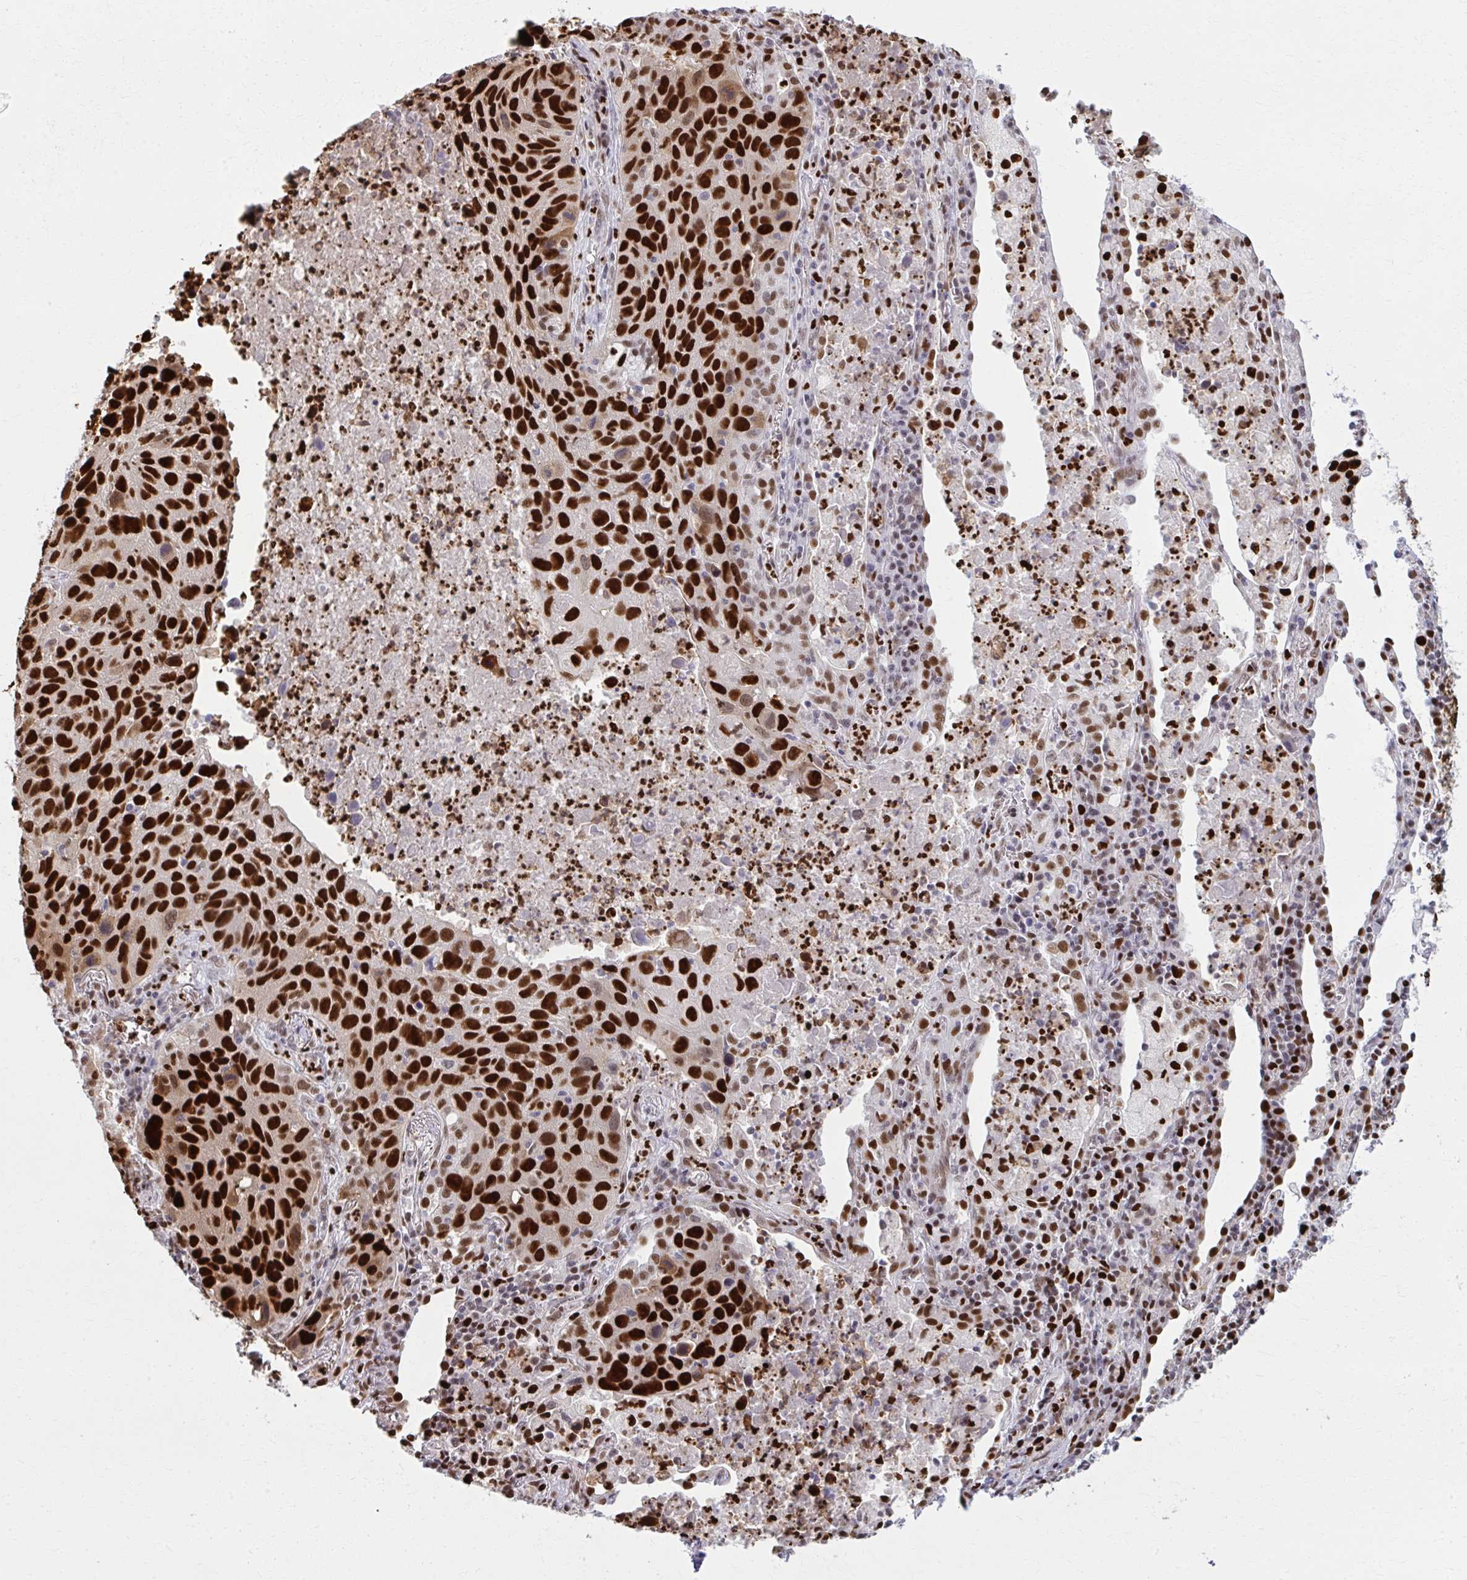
{"staining": {"intensity": "strong", "quantity": ">75%", "location": "nuclear"}, "tissue": "lung cancer", "cell_type": "Tumor cells", "image_type": "cancer", "snomed": [{"axis": "morphology", "description": "Squamous cell carcinoma, NOS"}, {"axis": "topography", "description": "Lung"}], "caption": "DAB (3,3'-diaminobenzidine) immunohistochemical staining of lung cancer (squamous cell carcinoma) shows strong nuclear protein positivity in approximately >75% of tumor cells.", "gene": "ZNF559", "patient": {"sex": "female", "age": 61}}